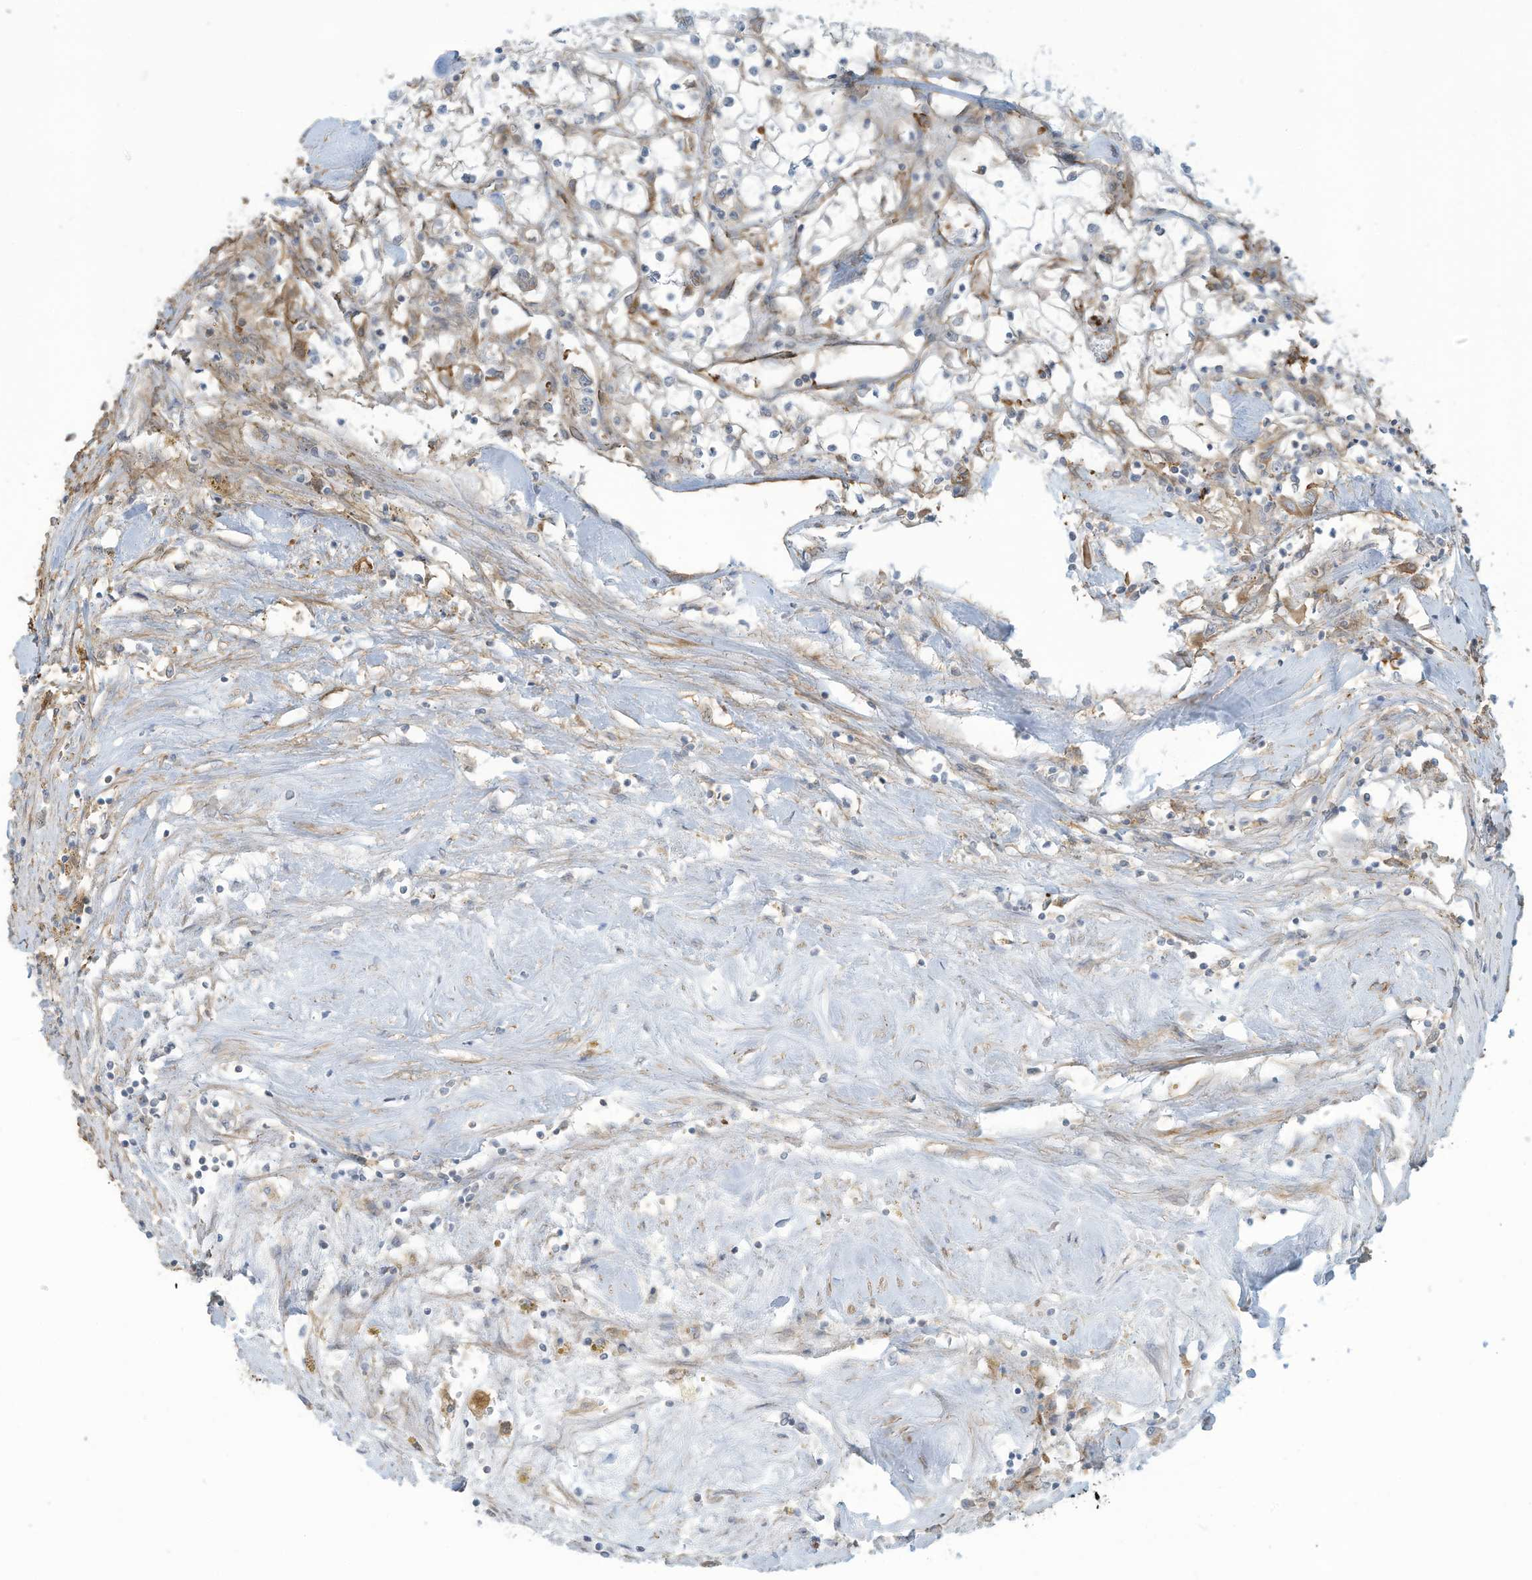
{"staining": {"intensity": "negative", "quantity": "none", "location": "none"}, "tissue": "renal cancer", "cell_type": "Tumor cells", "image_type": "cancer", "snomed": [{"axis": "morphology", "description": "Adenocarcinoma, NOS"}, {"axis": "topography", "description": "Kidney"}], "caption": "Immunohistochemistry of human renal cancer (adenocarcinoma) displays no positivity in tumor cells.", "gene": "SLC9A2", "patient": {"sex": "male", "age": 56}}